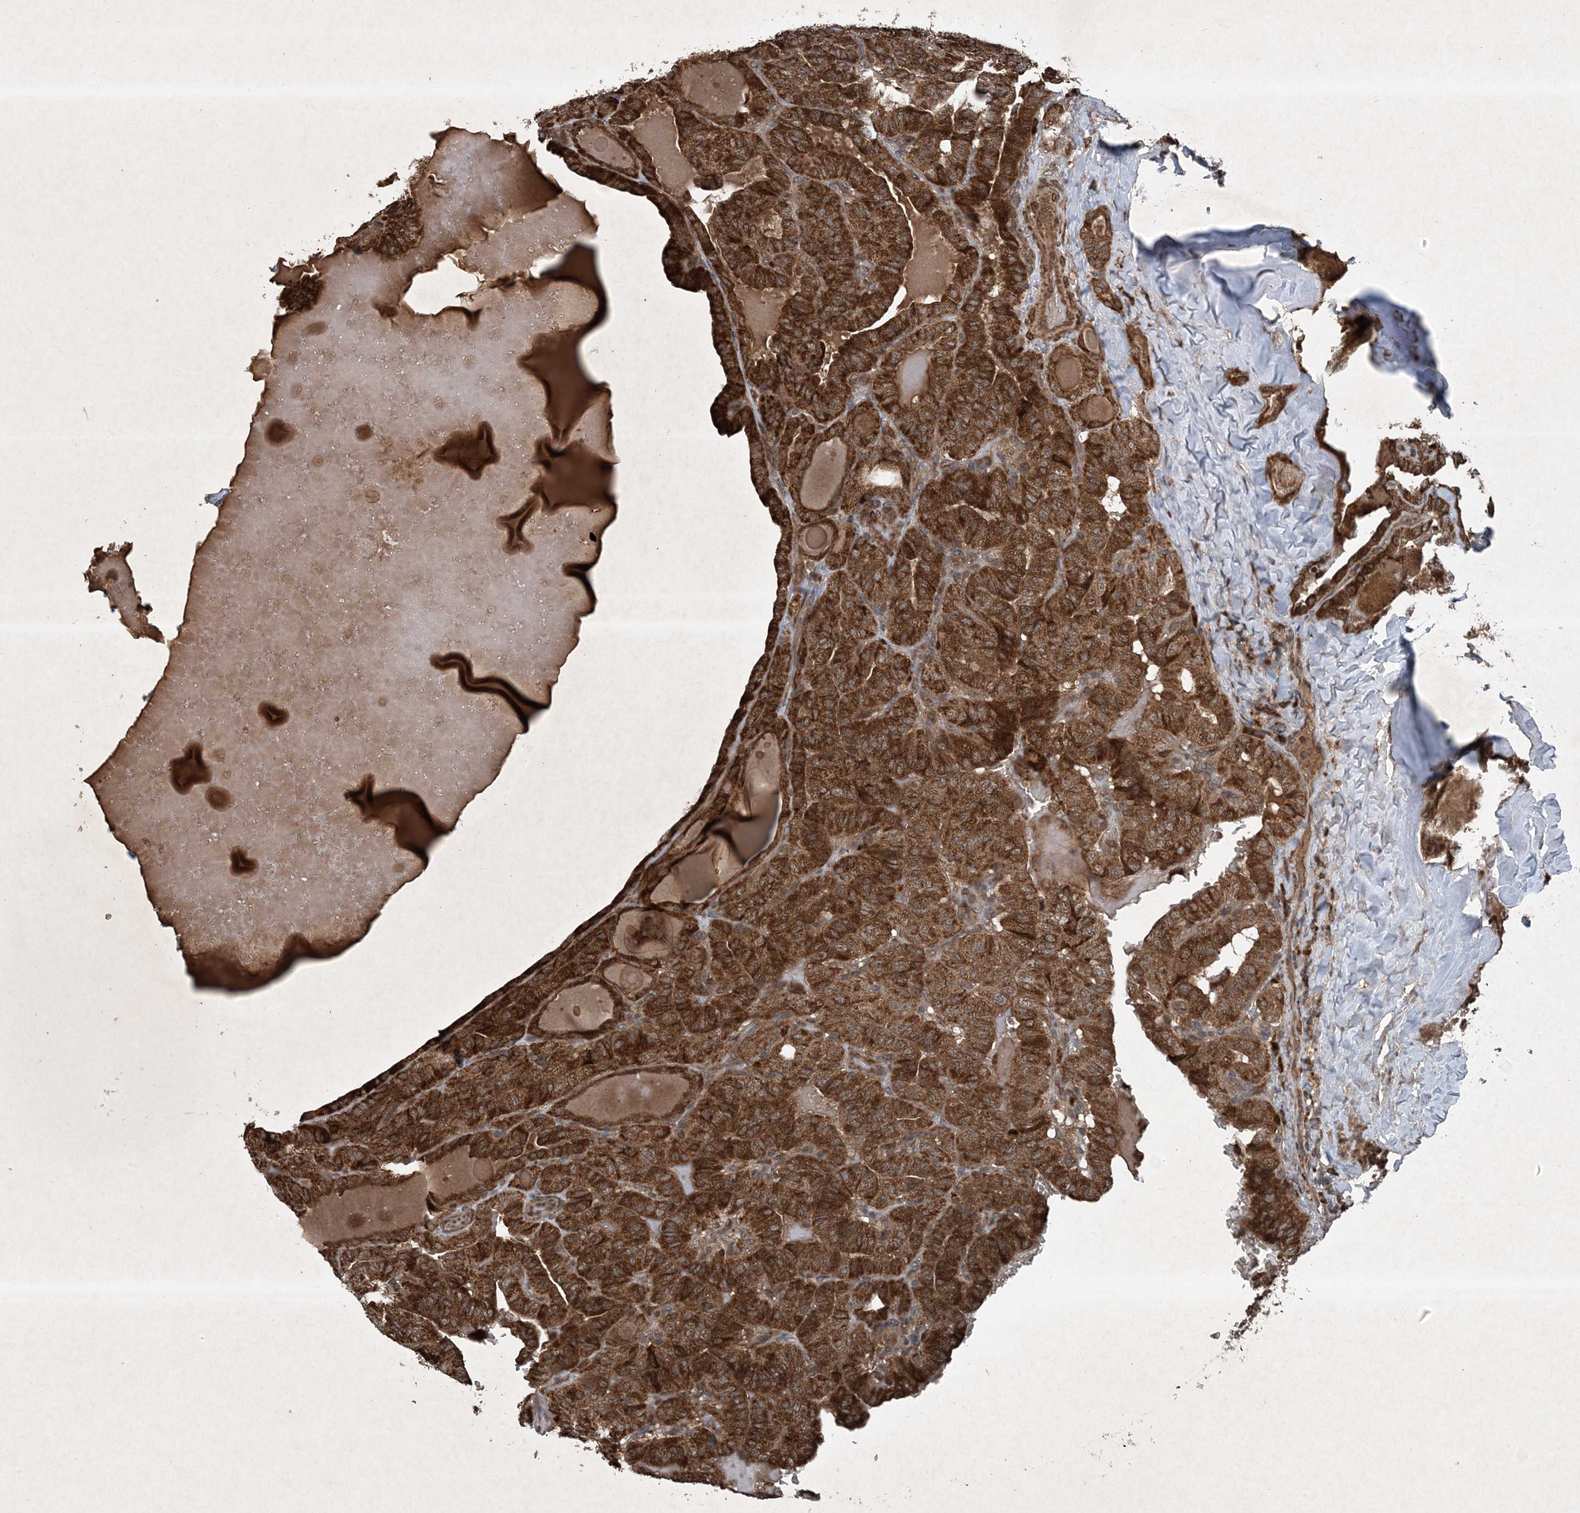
{"staining": {"intensity": "strong", "quantity": ">75%", "location": "cytoplasmic/membranous"}, "tissue": "thyroid cancer", "cell_type": "Tumor cells", "image_type": "cancer", "snomed": [{"axis": "morphology", "description": "Papillary adenocarcinoma, NOS"}, {"axis": "topography", "description": "Thyroid gland"}], "caption": "High-power microscopy captured an immunohistochemistry histopathology image of thyroid cancer (papillary adenocarcinoma), revealing strong cytoplasmic/membranous expression in approximately >75% of tumor cells. The protein is shown in brown color, while the nuclei are stained blue.", "gene": "GNG5", "patient": {"sex": "male", "age": 77}}